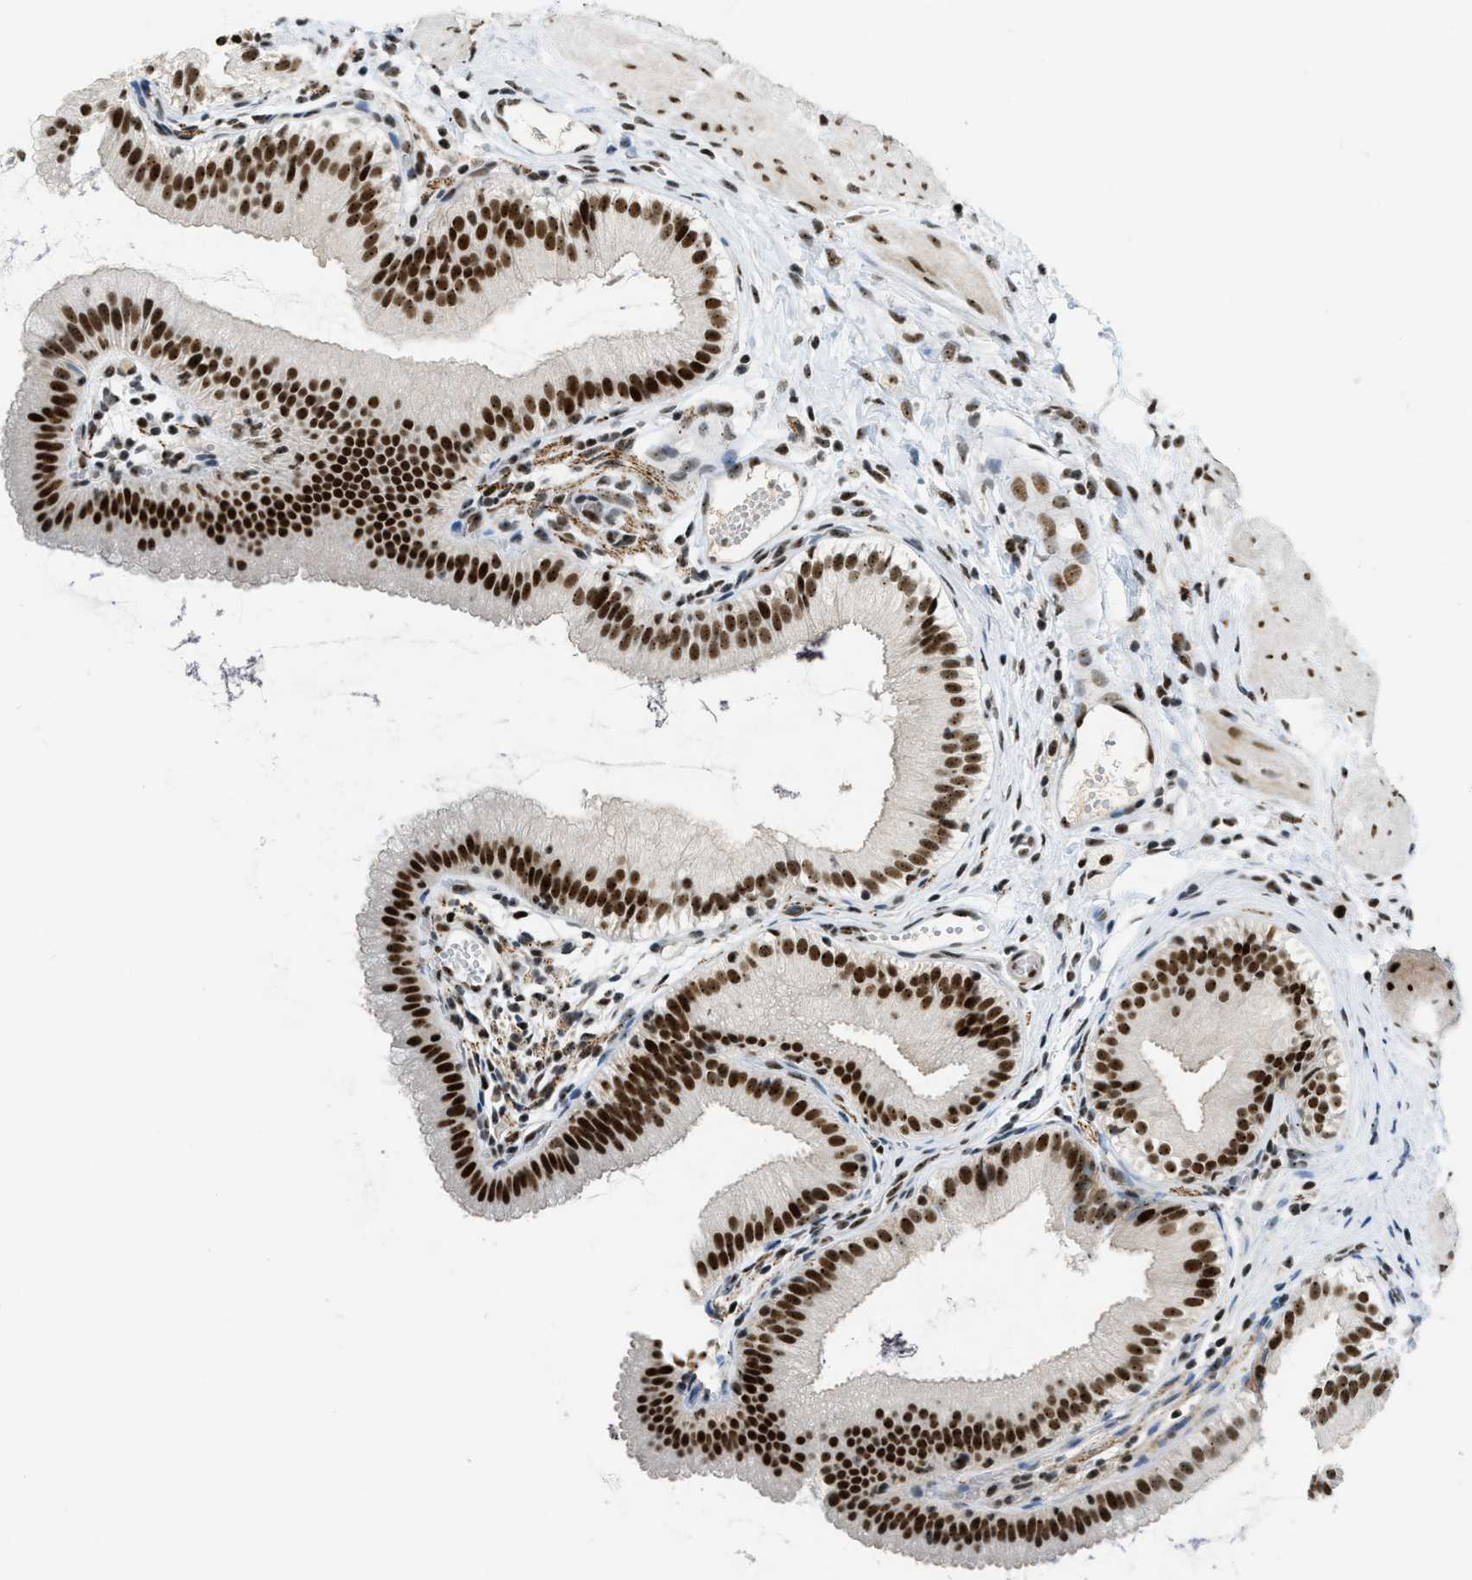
{"staining": {"intensity": "strong", "quantity": ">75%", "location": "nuclear"}, "tissue": "gallbladder", "cell_type": "Glandular cells", "image_type": "normal", "snomed": [{"axis": "morphology", "description": "Normal tissue, NOS"}, {"axis": "topography", "description": "Gallbladder"}], "caption": "High-magnification brightfield microscopy of benign gallbladder stained with DAB (3,3'-diaminobenzidine) (brown) and counterstained with hematoxylin (blue). glandular cells exhibit strong nuclear positivity is present in about>75% of cells.", "gene": "URB1", "patient": {"sex": "female", "age": 26}}